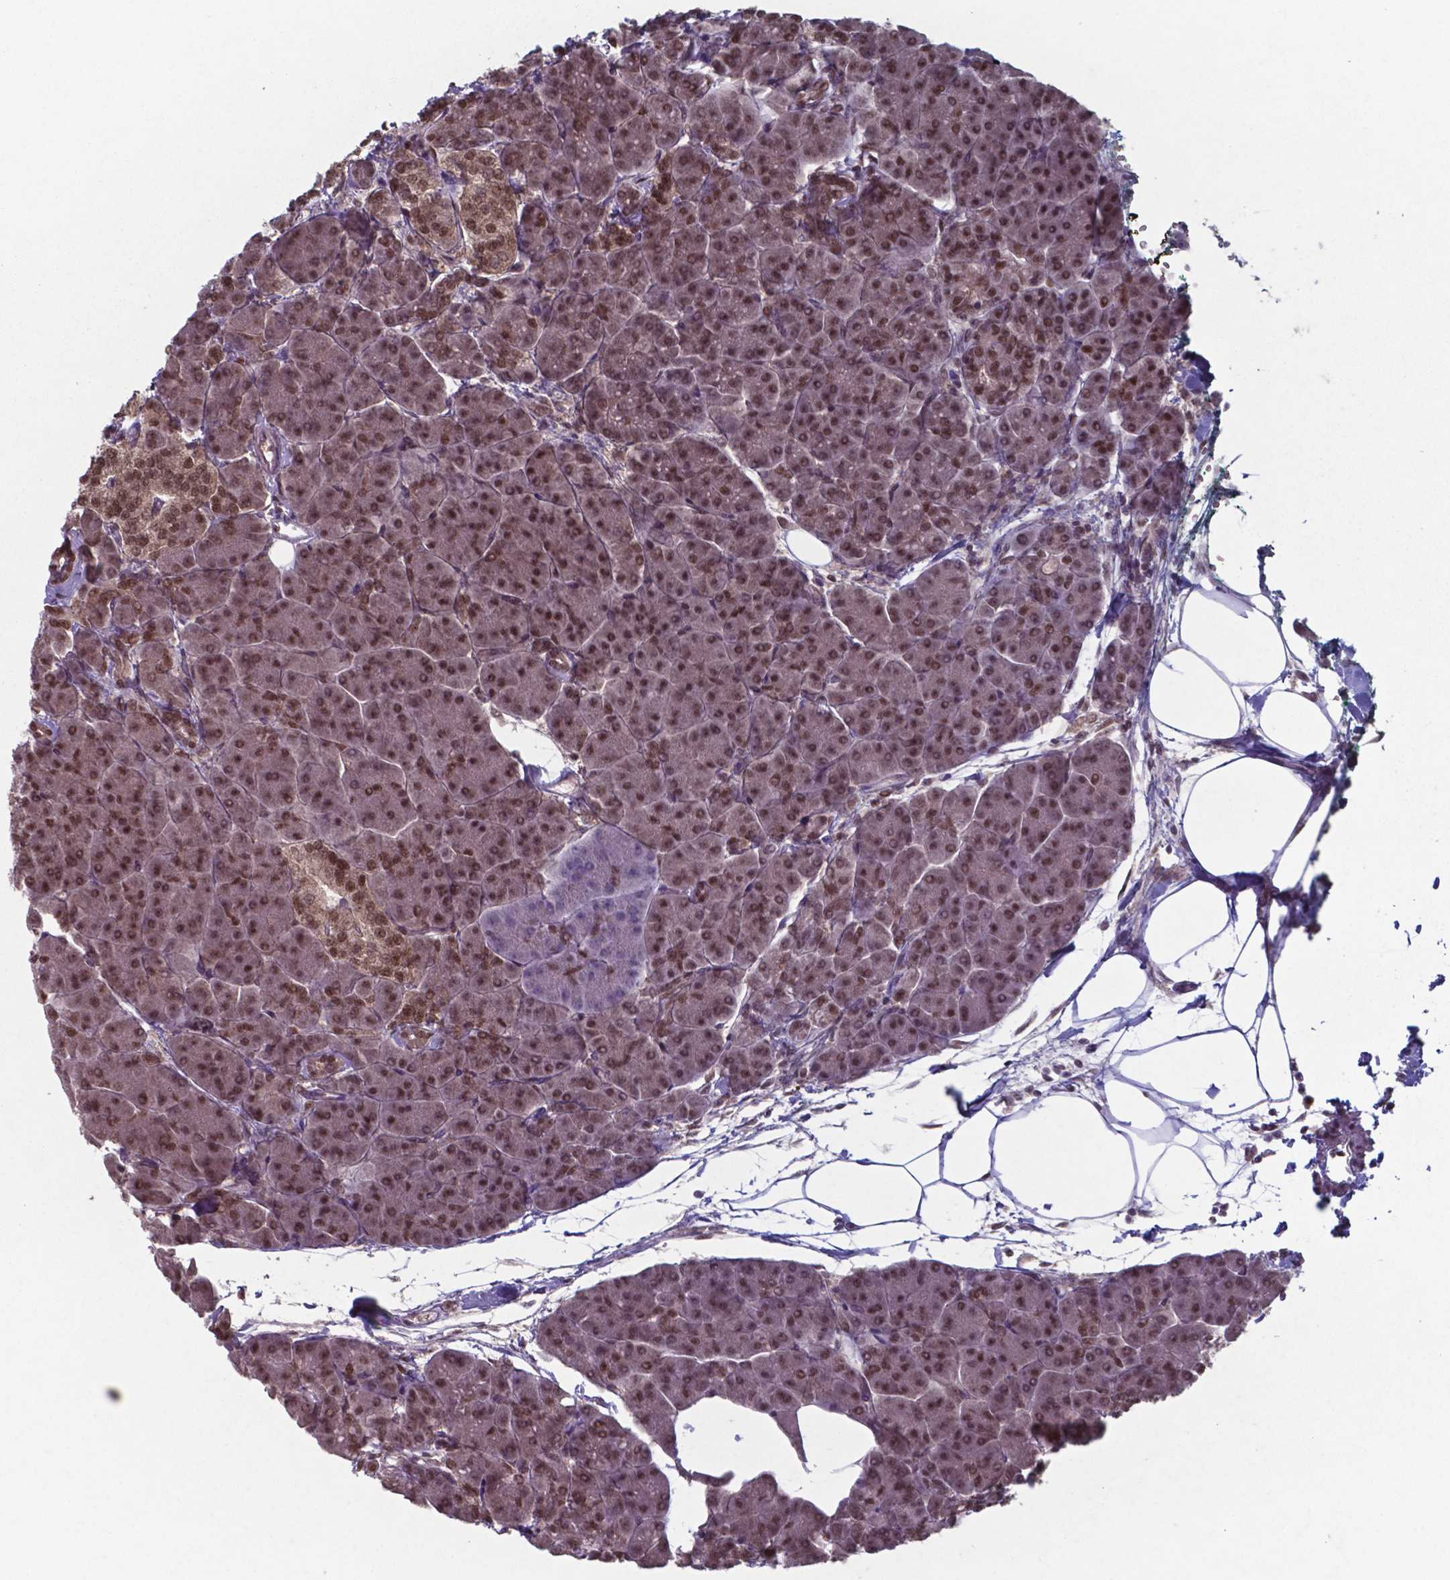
{"staining": {"intensity": "strong", "quantity": ">75%", "location": "nuclear"}, "tissue": "pancreas", "cell_type": "Exocrine glandular cells", "image_type": "normal", "snomed": [{"axis": "morphology", "description": "Normal tissue, NOS"}, {"axis": "topography", "description": "Adipose tissue"}, {"axis": "topography", "description": "Pancreas"}, {"axis": "topography", "description": "Peripheral nerve tissue"}], "caption": "A histopathology image showing strong nuclear staining in approximately >75% of exocrine glandular cells in benign pancreas, as visualized by brown immunohistochemical staining.", "gene": "UBA1", "patient": {"sex": "female", "age": 58}}